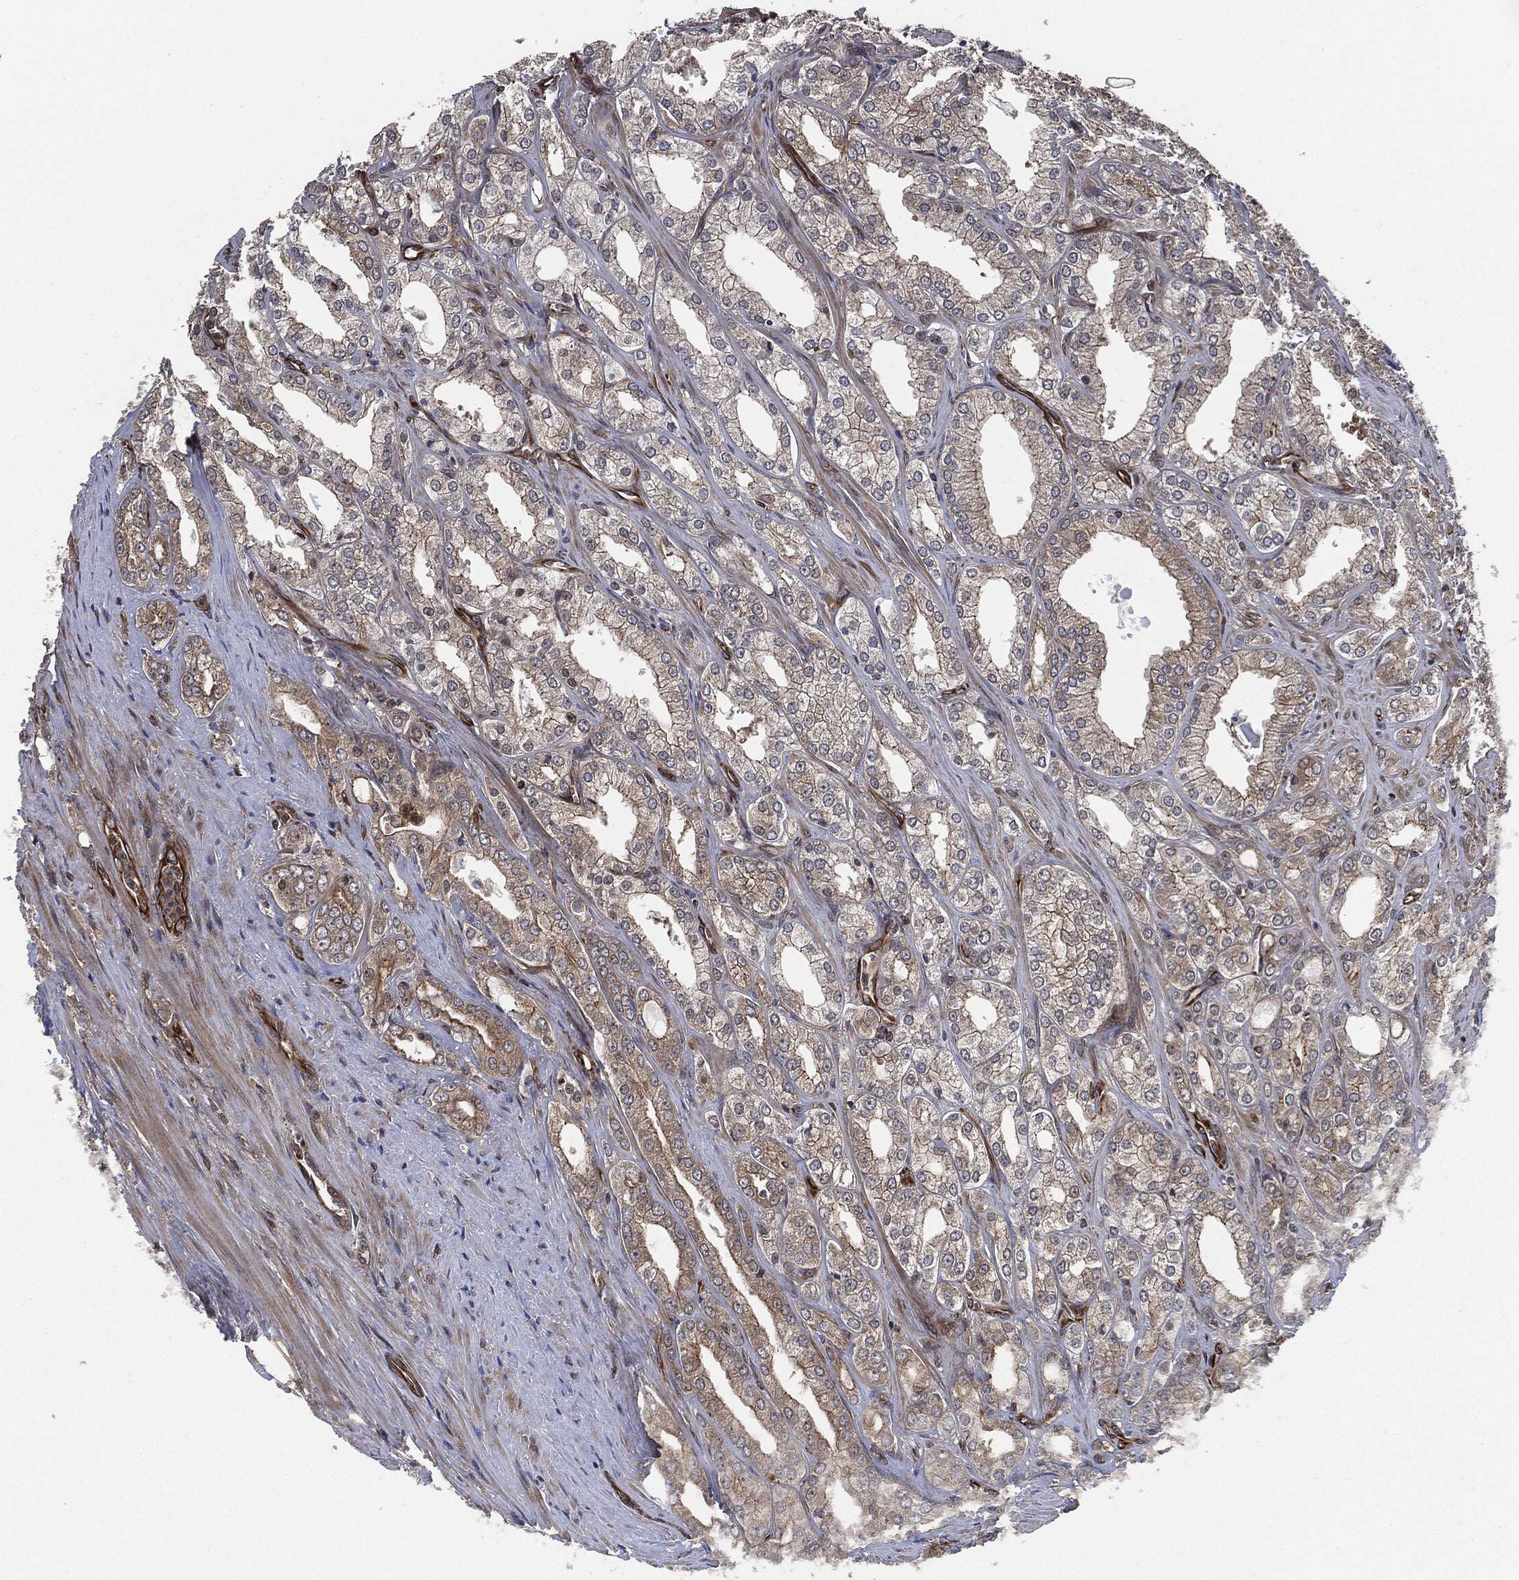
{"staining": {"intensity": "moderate", "quantity": "25%-75%", "location": "cytoplasmic/membranous"}, "tissue": "prostate cancer", "cell_type": "Tumor cells", "image_type": "cancer", "snomed": [{"axis": "morphology", "description": "Adenocarcinoma, NOS"}, {"axis": "morphology", "description": "Adenocarcinoma, High grade"}, {"axis": "topography", "description": "Prostate"}], "caption": "IHC photomicrograph of neoplastic tissue: human prostate adenocarcinoma (high-grade) stained using immunohistochemistry (IHC) reveals medium levels of moderate protein expression localized specifically in the cytoplasmic/membranous of tumor cells, appearing as a cytoplasmic/membranous brown color.", "gene": "RAP1GDS1", "patient": {"sex": "male", "age": 70}}